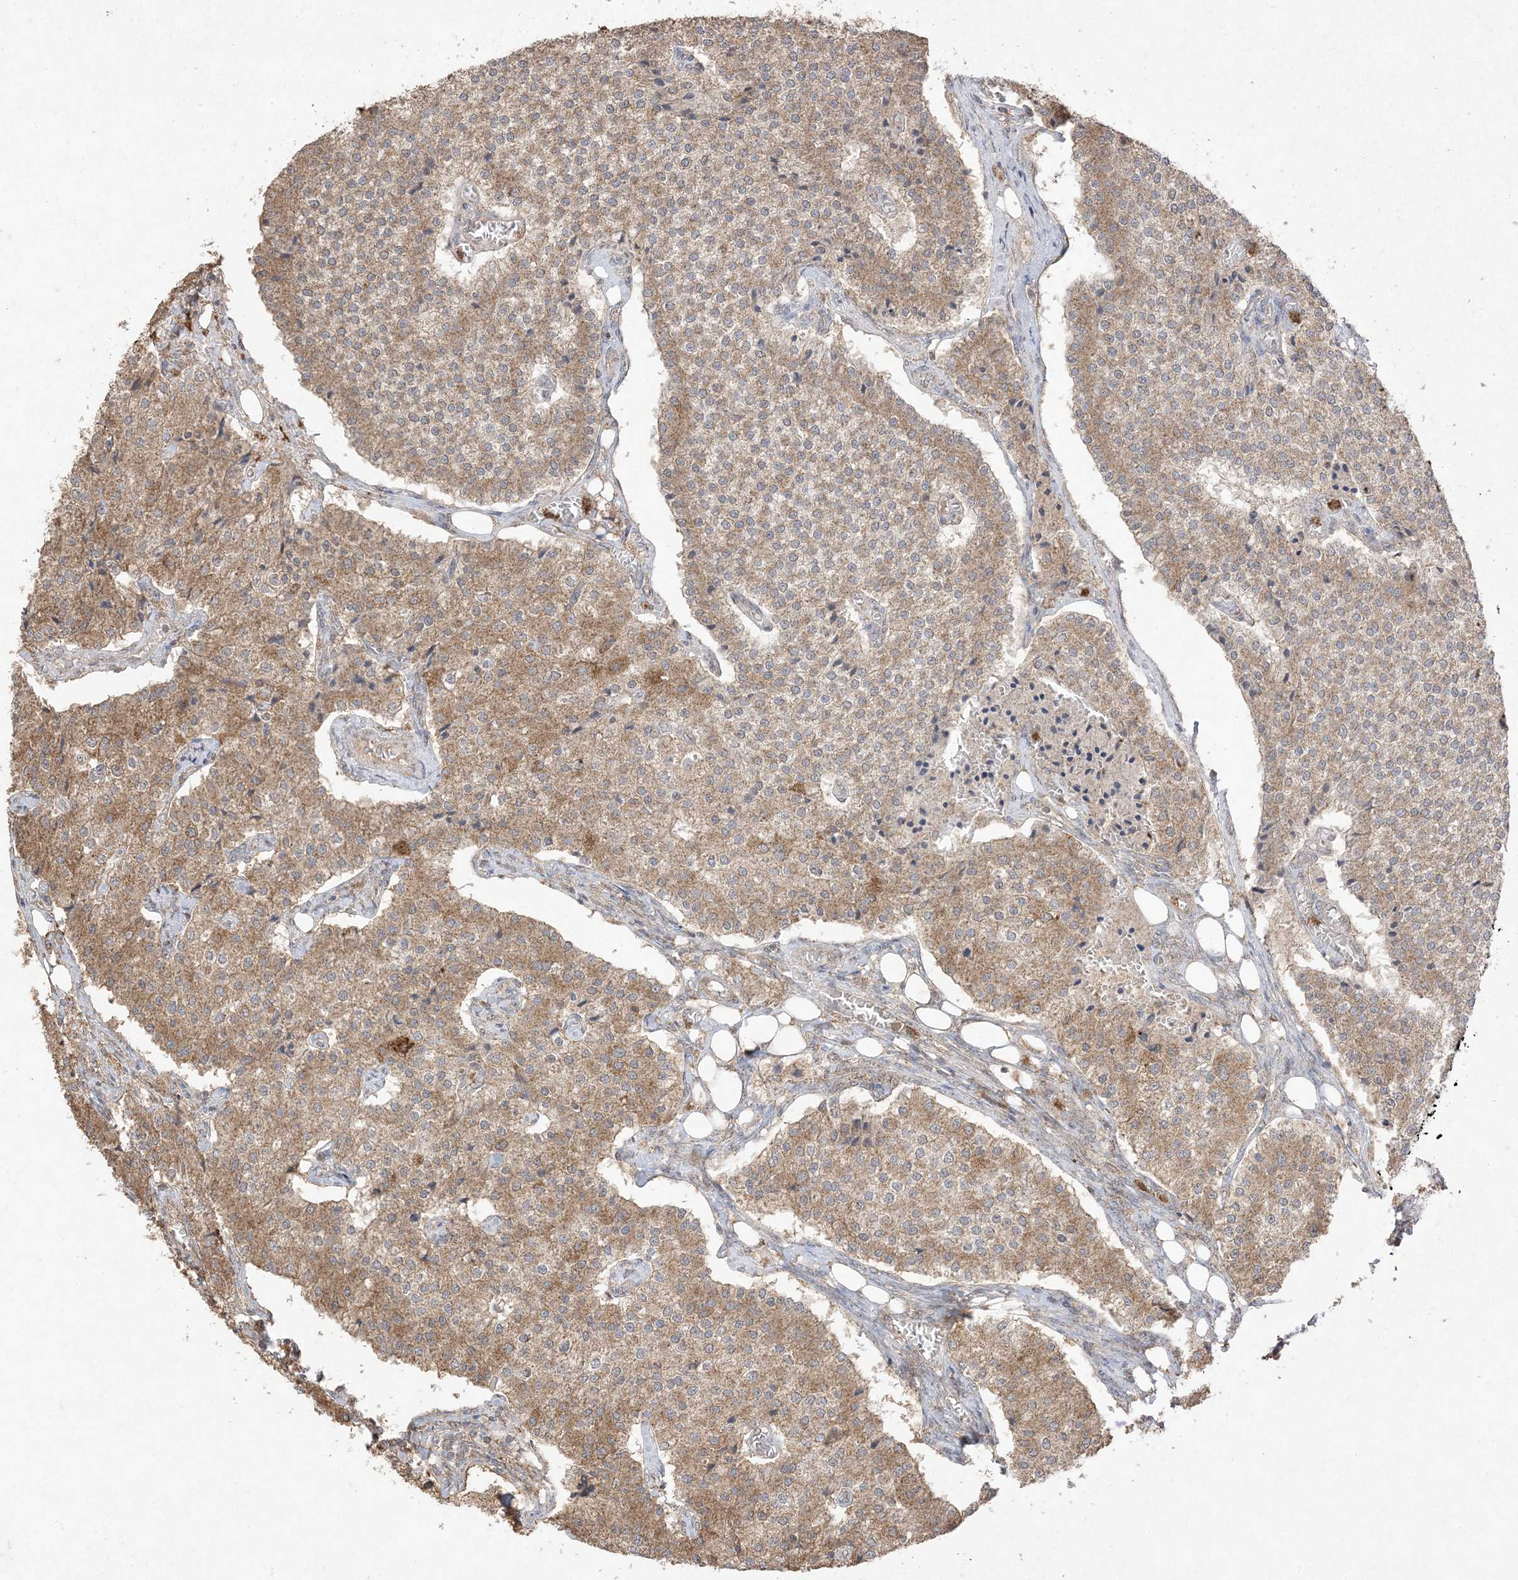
{"staining": {"intensity": "moderate", "quantity": ">75%", "location": "cytoplasmic/membranous"}, "tissue": "carcinoid", "cell_type": "Tumor cells", "image_type": "cancer", "snomed": [{"axis": "morphology", "description": "Carcinoid, malignant, NOS"}, {"axis": "topography", "description": "Colon"}], "caption": "Immunohistochemistry photomicrograph of carcinoid stained for a protein (brown), which demonstrates medium levels of moderate cytoplasmic/membranous staining in about >75% of tumor cells.", "gene": "UBE2C", "patient": {"sex": "female", "age": 52}}